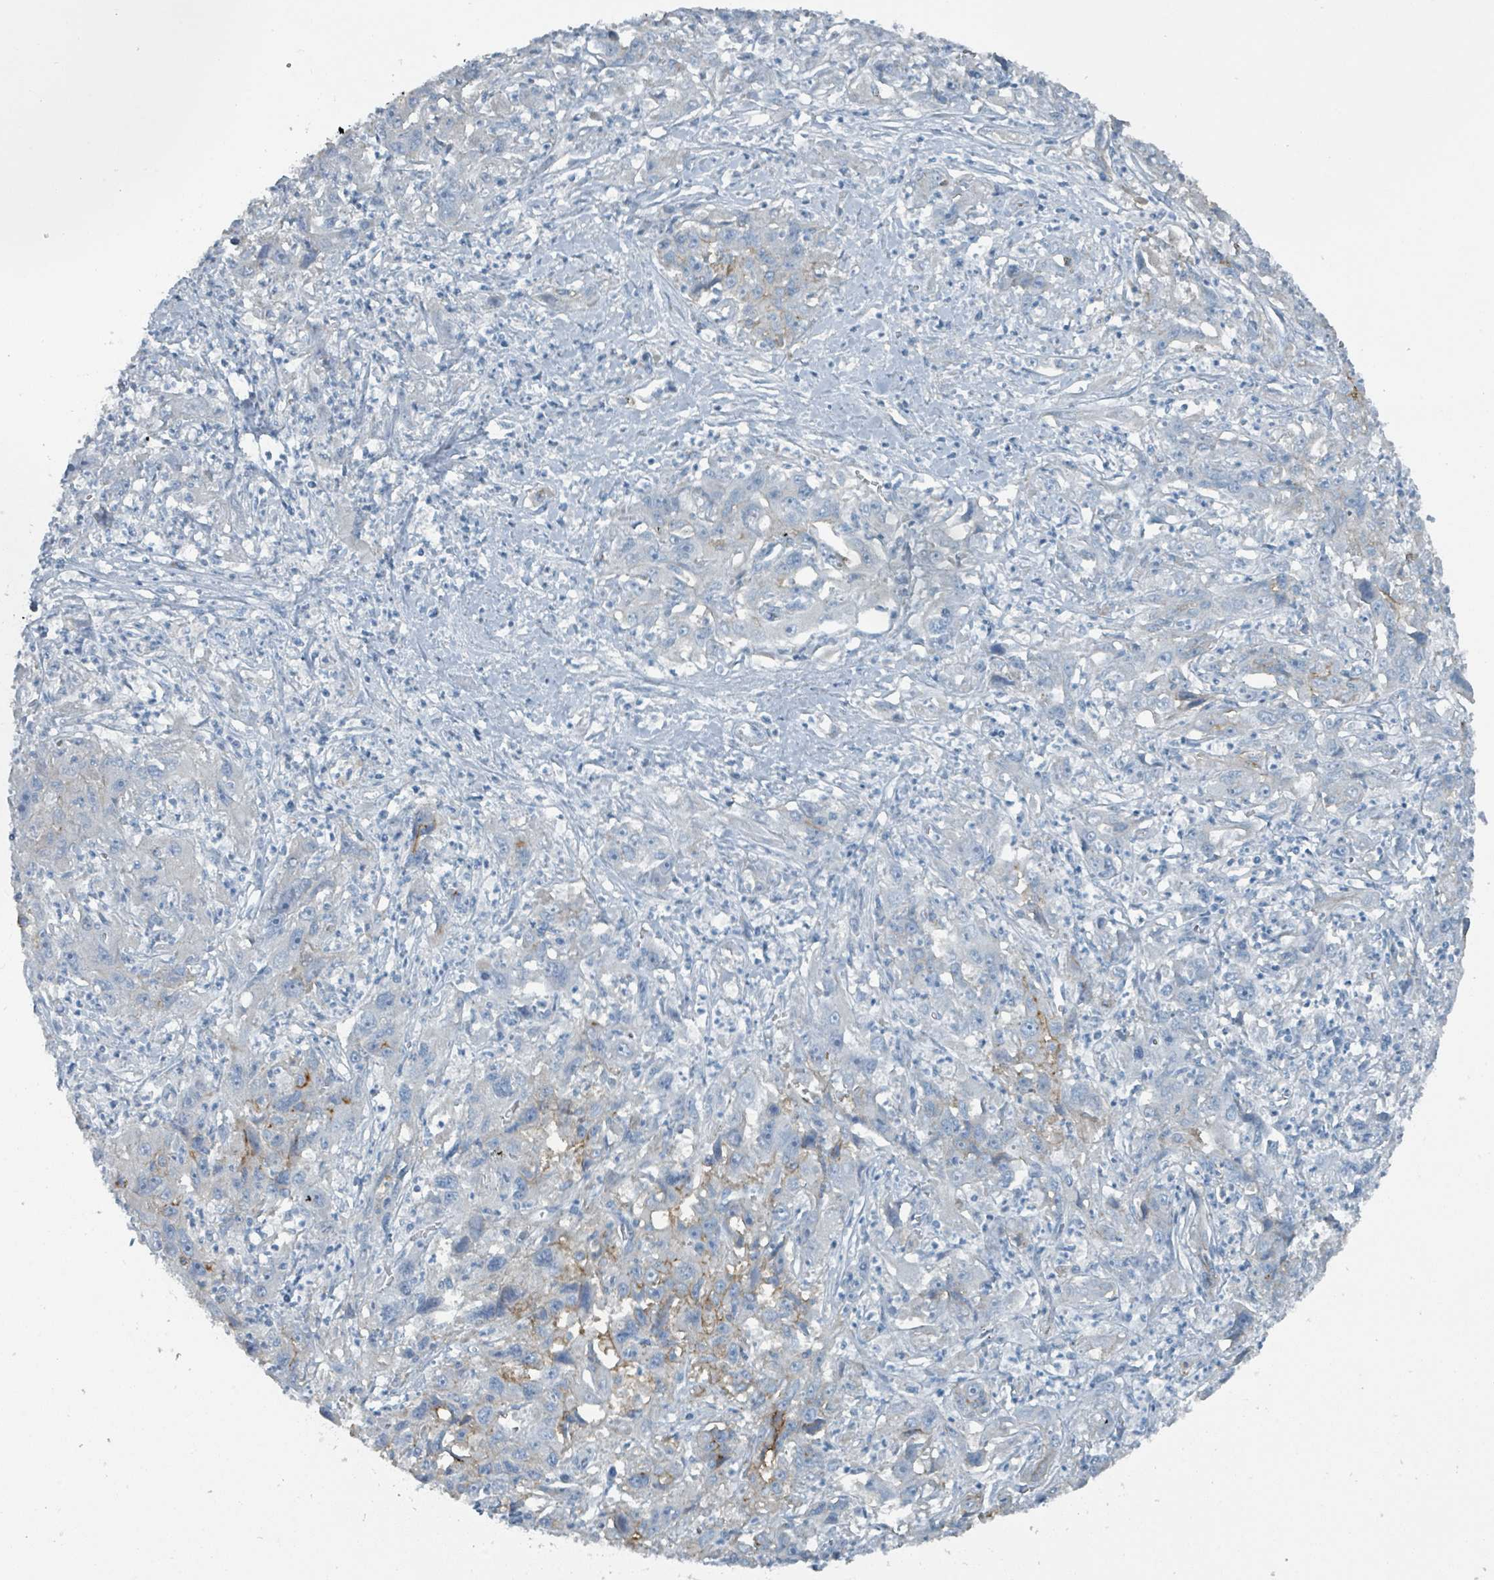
{"staining": {"intensity": "negative", "quantity": "none", "location": "none"}, "tissue": "liver cancer", "cell_type": "Tumor cells", "image_type": "cancer", "snomed": [{"axis": "morphology", "description": "Carcinoma, Hepatocellular, NOS"}, {"axis": "topography", "description": "Liver"}], "caption": "Protein analysis of hepatocellular carcinoma (liver) exhibits no significant staining in tumor cells.", "gene": "GAMT", "patient": {"sex": "male", "age": 63}}